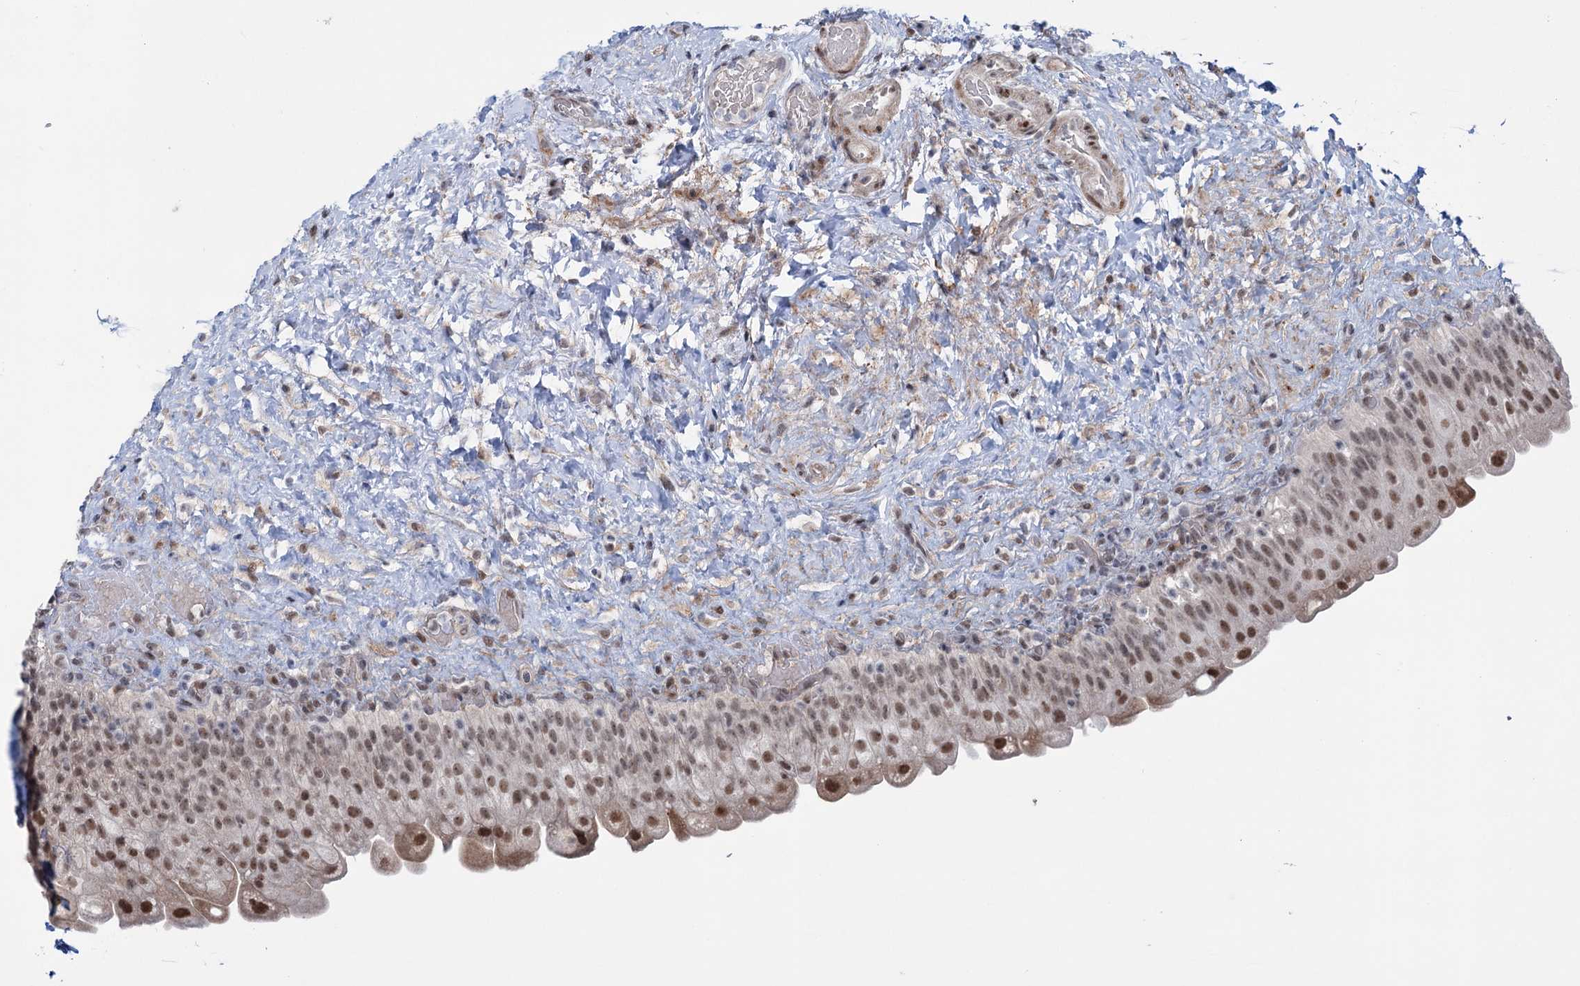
{"staining": {"intensity": "moderate", "quantity": ">75%", "location": "nuclear"}, "tissue": "urinary bladder", "cell_type": "Urothelial cells", "image_type": "normal", "snomed": [{"axis": "morphology", "description": "Normal tissue, NOS"}, {"axis": "topography", "description": "Urinary bladder"}], "caption": "Urinary bladder stained with a brown dye displays moderate nuclear positive positivity in about >75% of urothelial cells.", "gene": "FAM53A", "patient": {"sex": "female", "age": 27}}